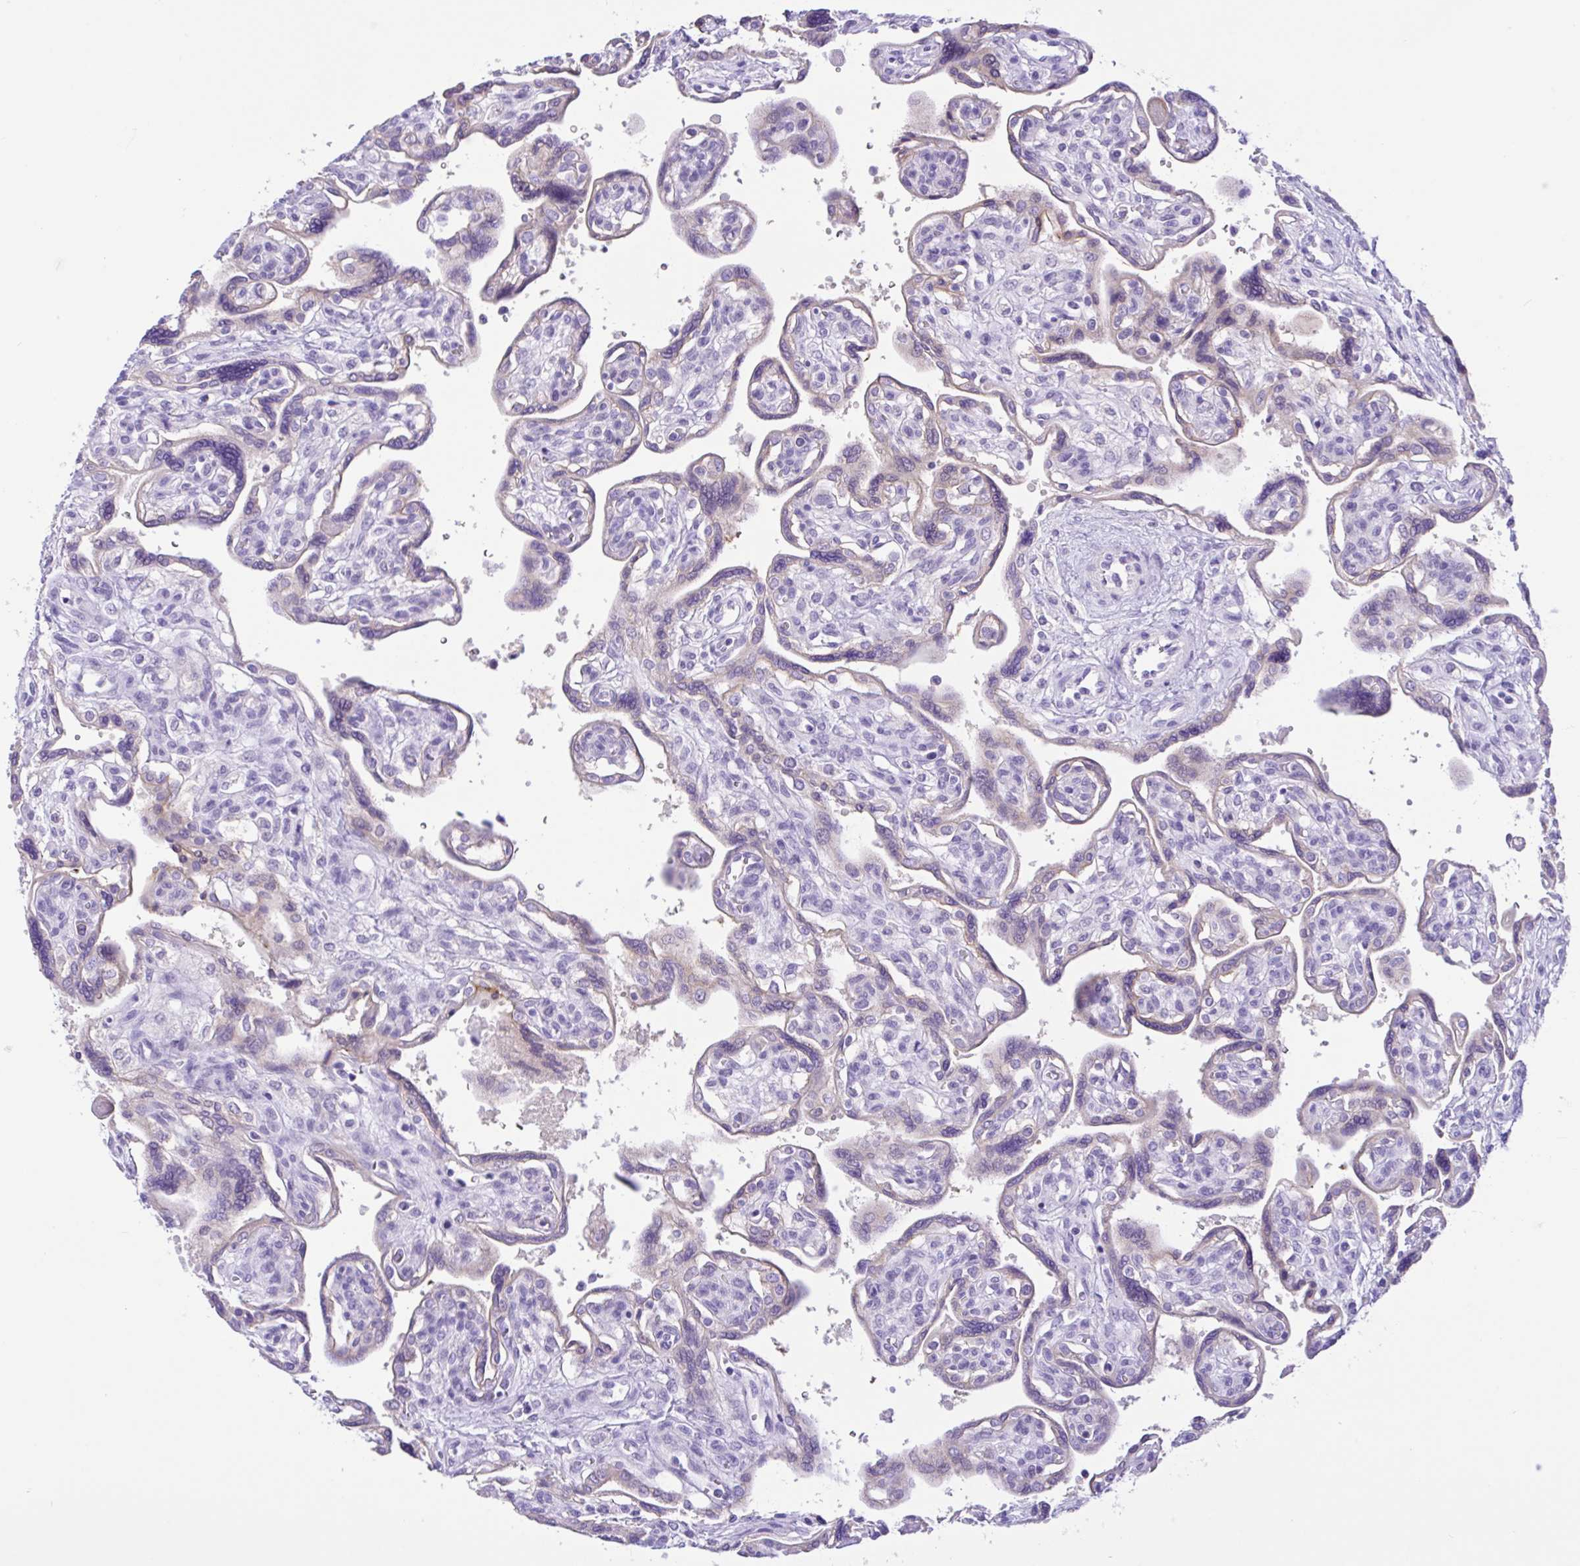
{"staining": {"intensity": "negative", "quantity": "none", "location": "none"}, "tissue": "placenta", "cell_type": "Decidual cells", "image_type": "normal", "snomed": [{"axis": "morphology", "description": "Normal tissue, NOS"}, {"axis": "topography", "description": "Placenta"}], "caption": "Immunohistochemistry (IHC) image of unremarkable placenta: human placenta stained with DAB (3,3'-diaminobenzidine) demonstrates no significant protein staining in decidual cells.", "gene": "ANO4", "patient": {"sex": "female", "age": 39}}